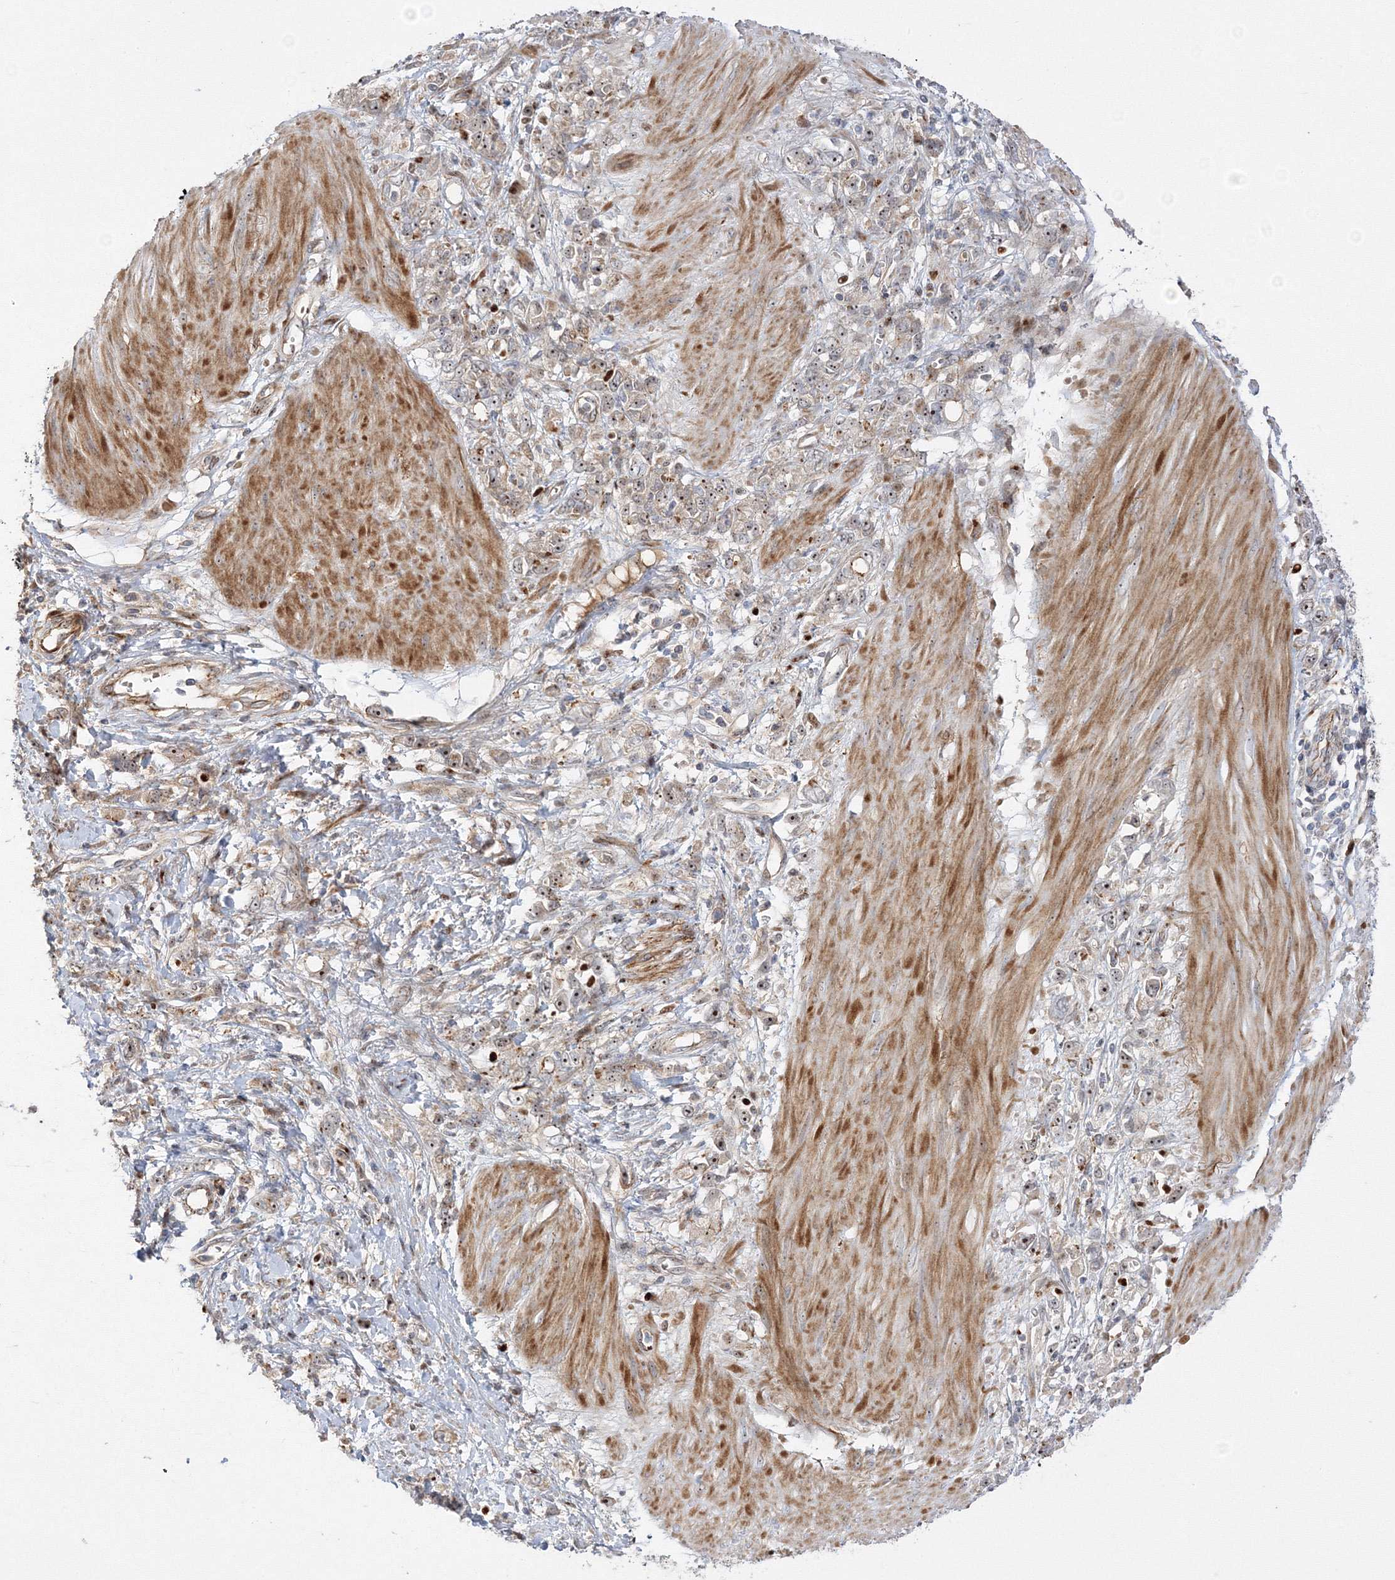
{"staining": {"intensity": "moderate", "quantity": ">75%", "location": "nuclear"}, "tissue": "stomach cancer", "cell_type": "Tumor cells", "image_type": "cancer", "snomed": [{"axis": "morphology", "description": "Adenocarcinoma, NOS"}, {"axis": "topography", "description": "Stomach"}], "caption": "Adenocarcinoma (stomach) stained with DAB (3,3'-diaminobenzidine) immunohistochemistry (IHC) reveals medium levels of moderate nuclear positivity in about >75% of tumor cells. Using DAB (brown) and hematoxylin (blue) stains, captured at high magnification using brightfield microscopy.", "gene": "NPM3", "patient": {"sex": "female", "age": 76}}